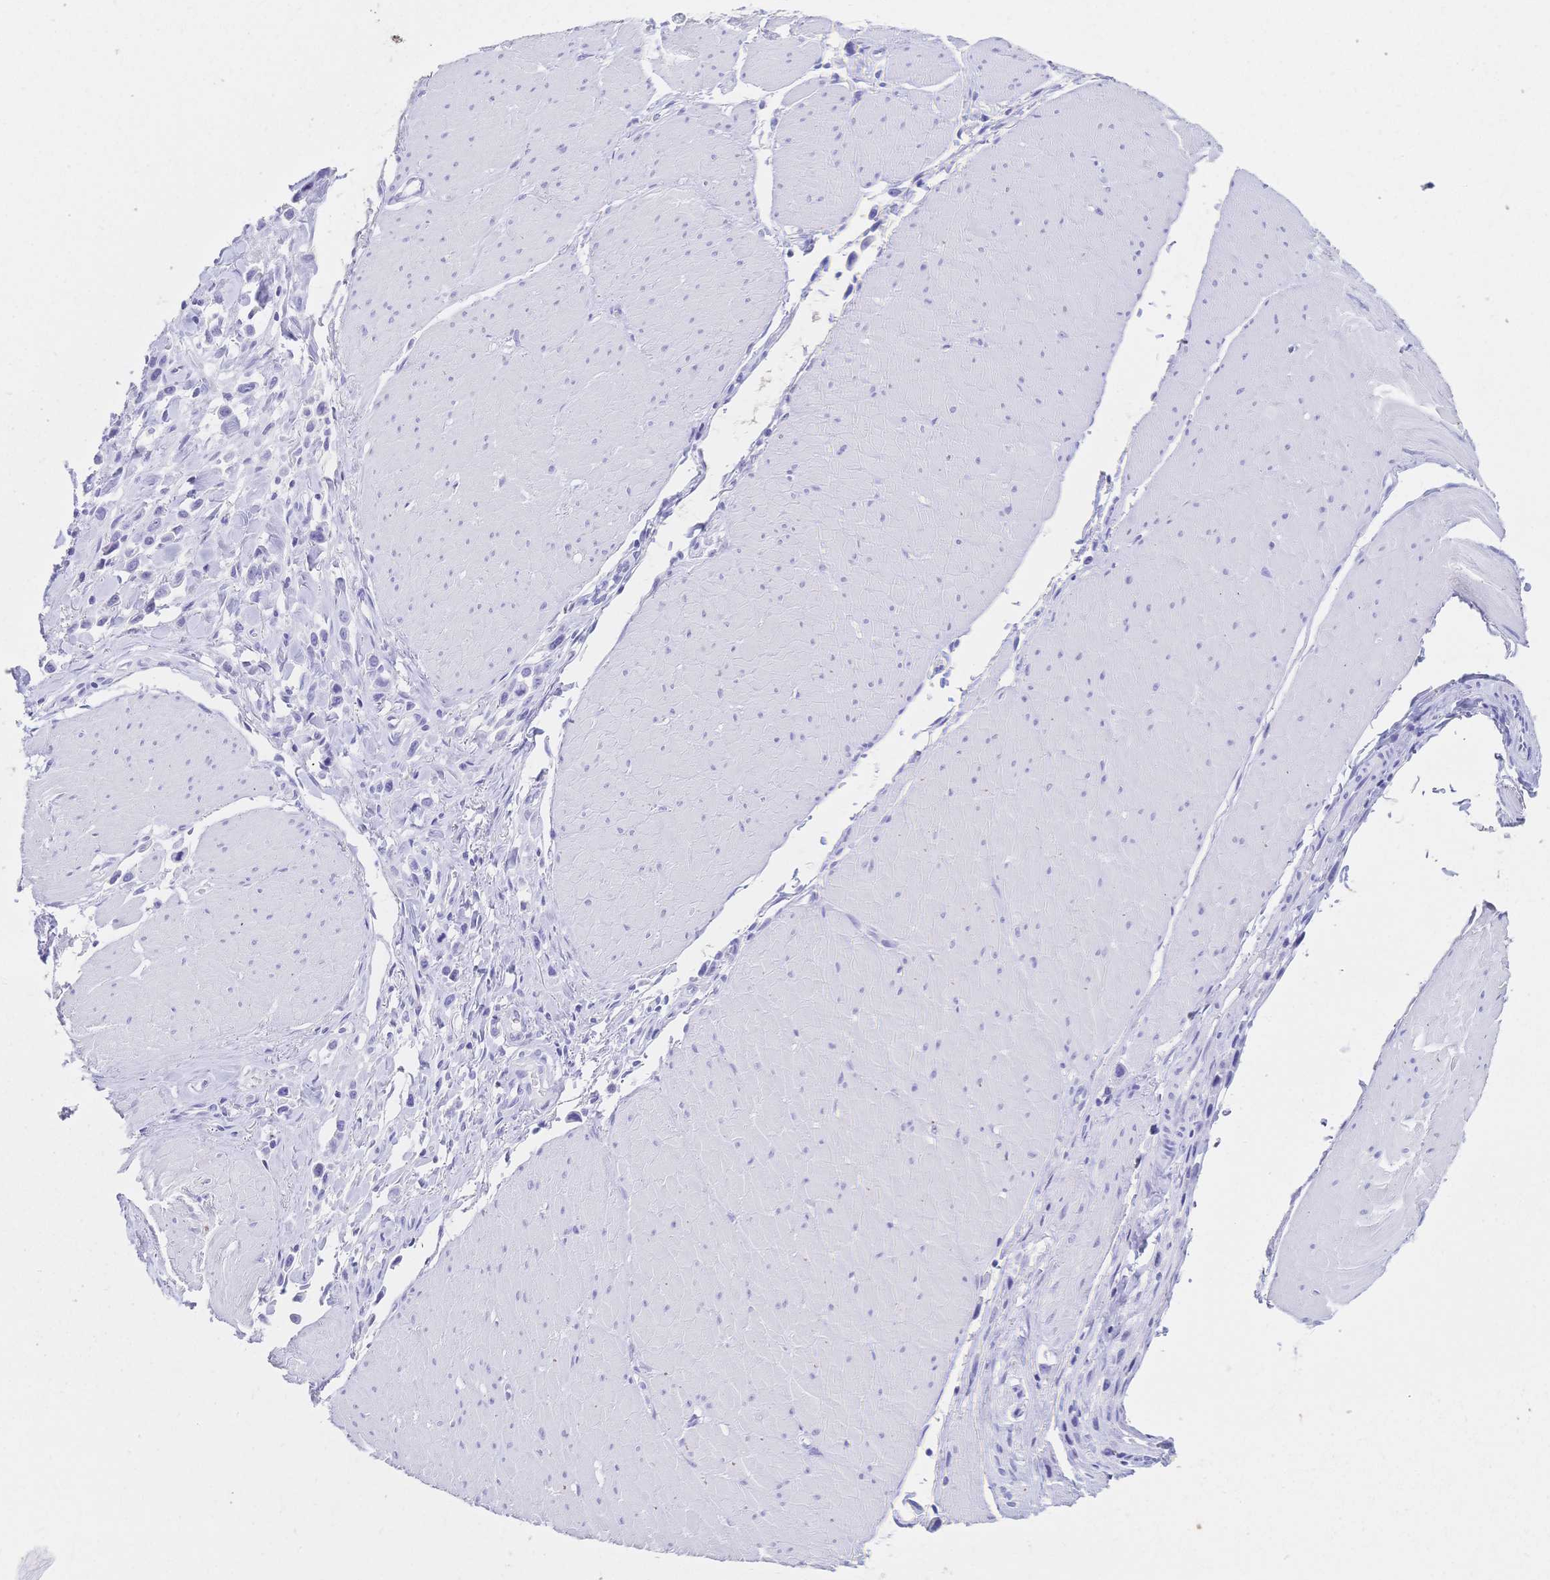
{"staining": {"intensity": "negative", "quantity": "none", "location": "none"}, "tissue": "stomach cancer", "cell_type": "Tumor cells", "image_type": "cancer", "snomed": [{"axis": "morphology", "description": "Adenocarcinoma, NOS"}, {"axis": "topography", "description": "Stomach"}], "caption": "The histopathology image demonstrates no significant staining in tumor cells of adenocarcinoma (stomach).", "gene": "MEP1B", "patient": {"sex": "male", "age": 47}}